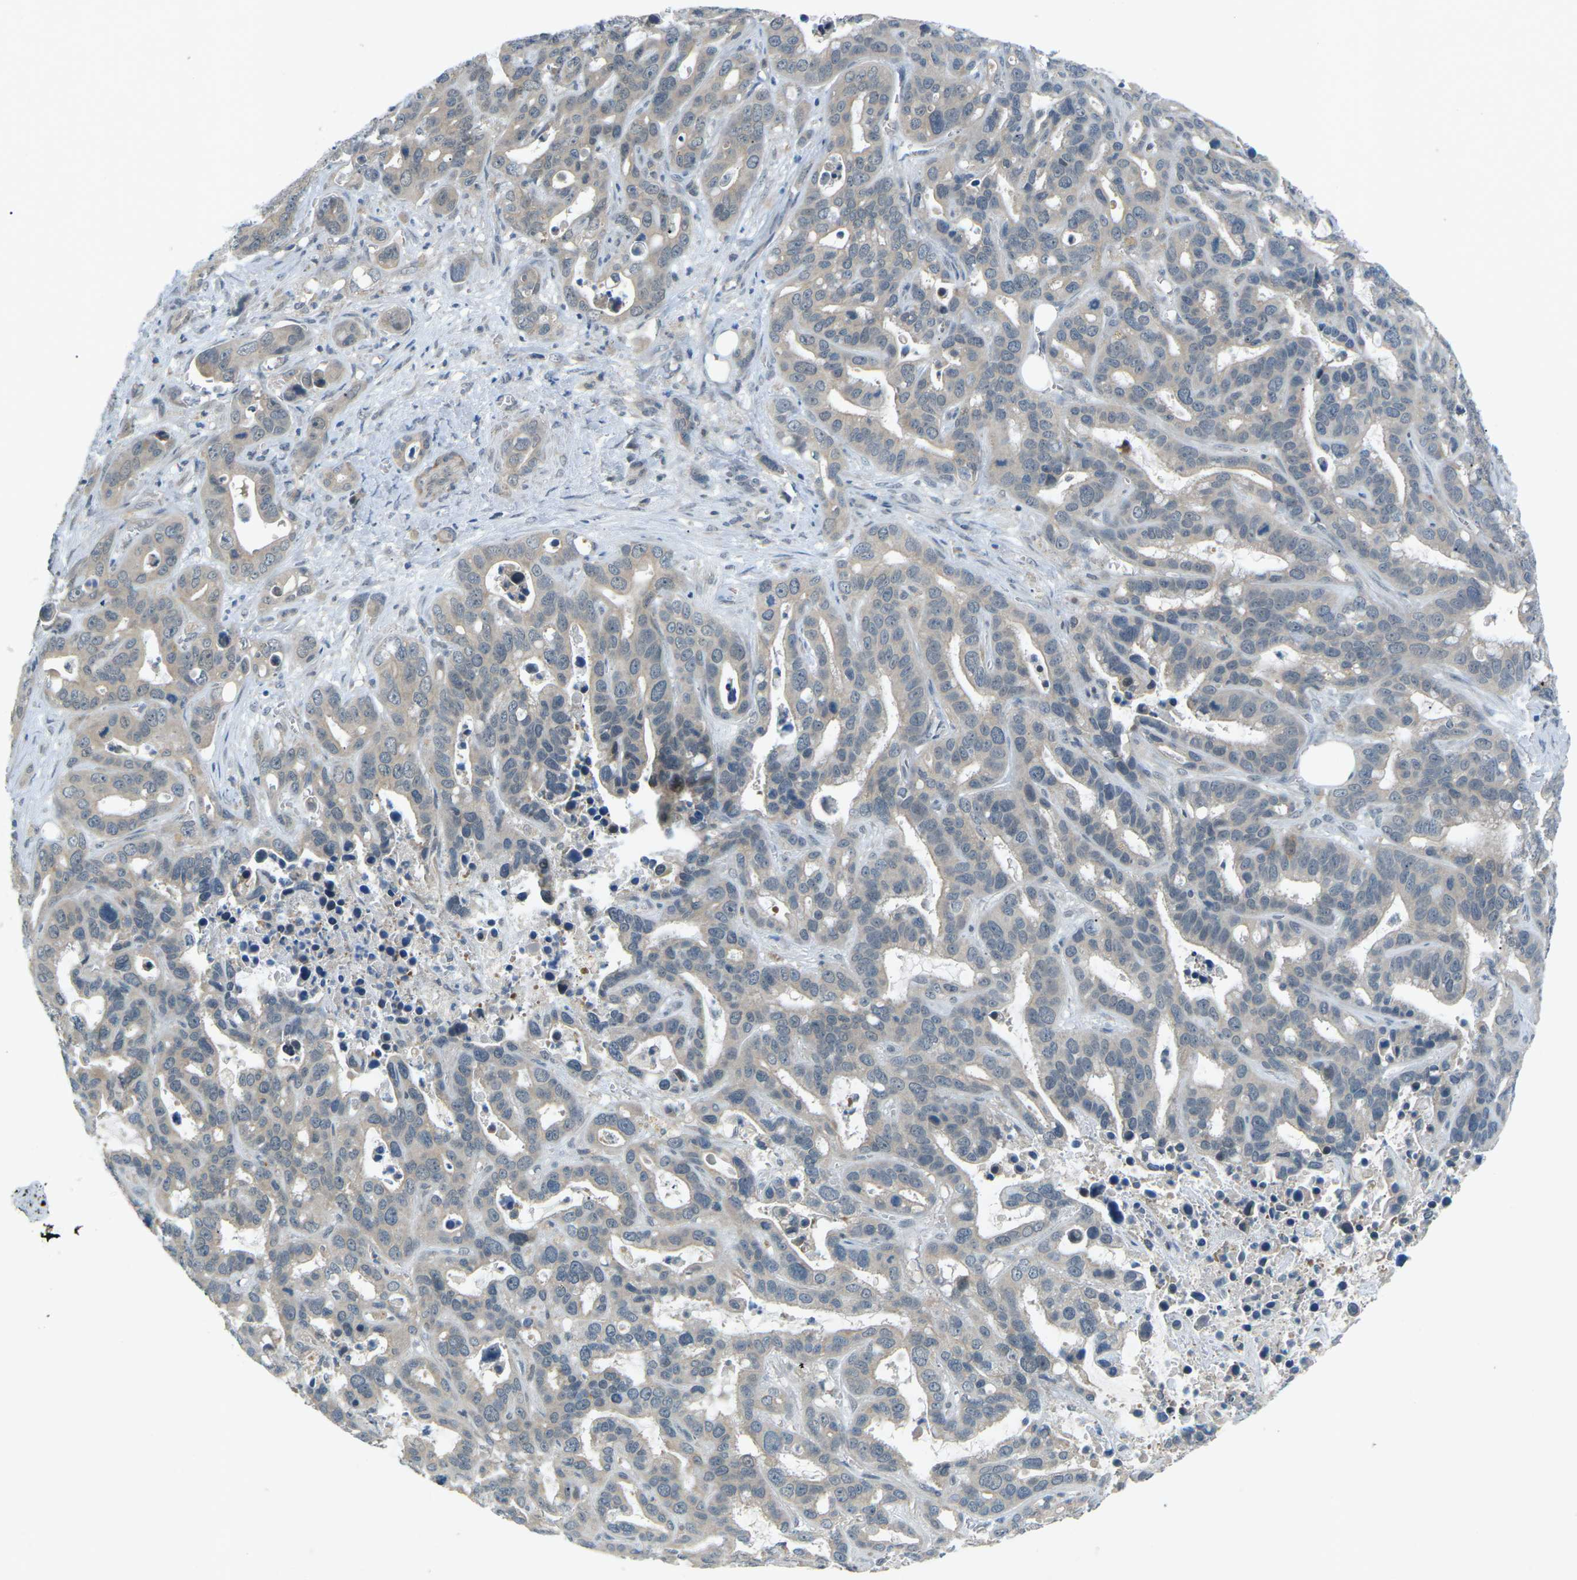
{"staining": {"intensity": "weak", "quantity": "25%-75%", "location": "cytoplasmic/membranous"}, "tissue": "liver cancer", "cell_type": "Tumor cells", "image_type": "cancer", "snomed": [{"axis": "morphology", "description": "Cholangiocarcinoma"}, {"axis": "topography", "description": "Liver"}], "caption": "Liver cancer was stained to show a protein in brown. There is low levels of weak cytoplasmic/membranous staining in about 25%-75% of tumor cells. Using DAB (brown) and hematoxylin (blue) stains, captured at high magnification using brightfield microscopy.", "gene": "RTN3", "patient": {"sex": "female", "age": 65}}